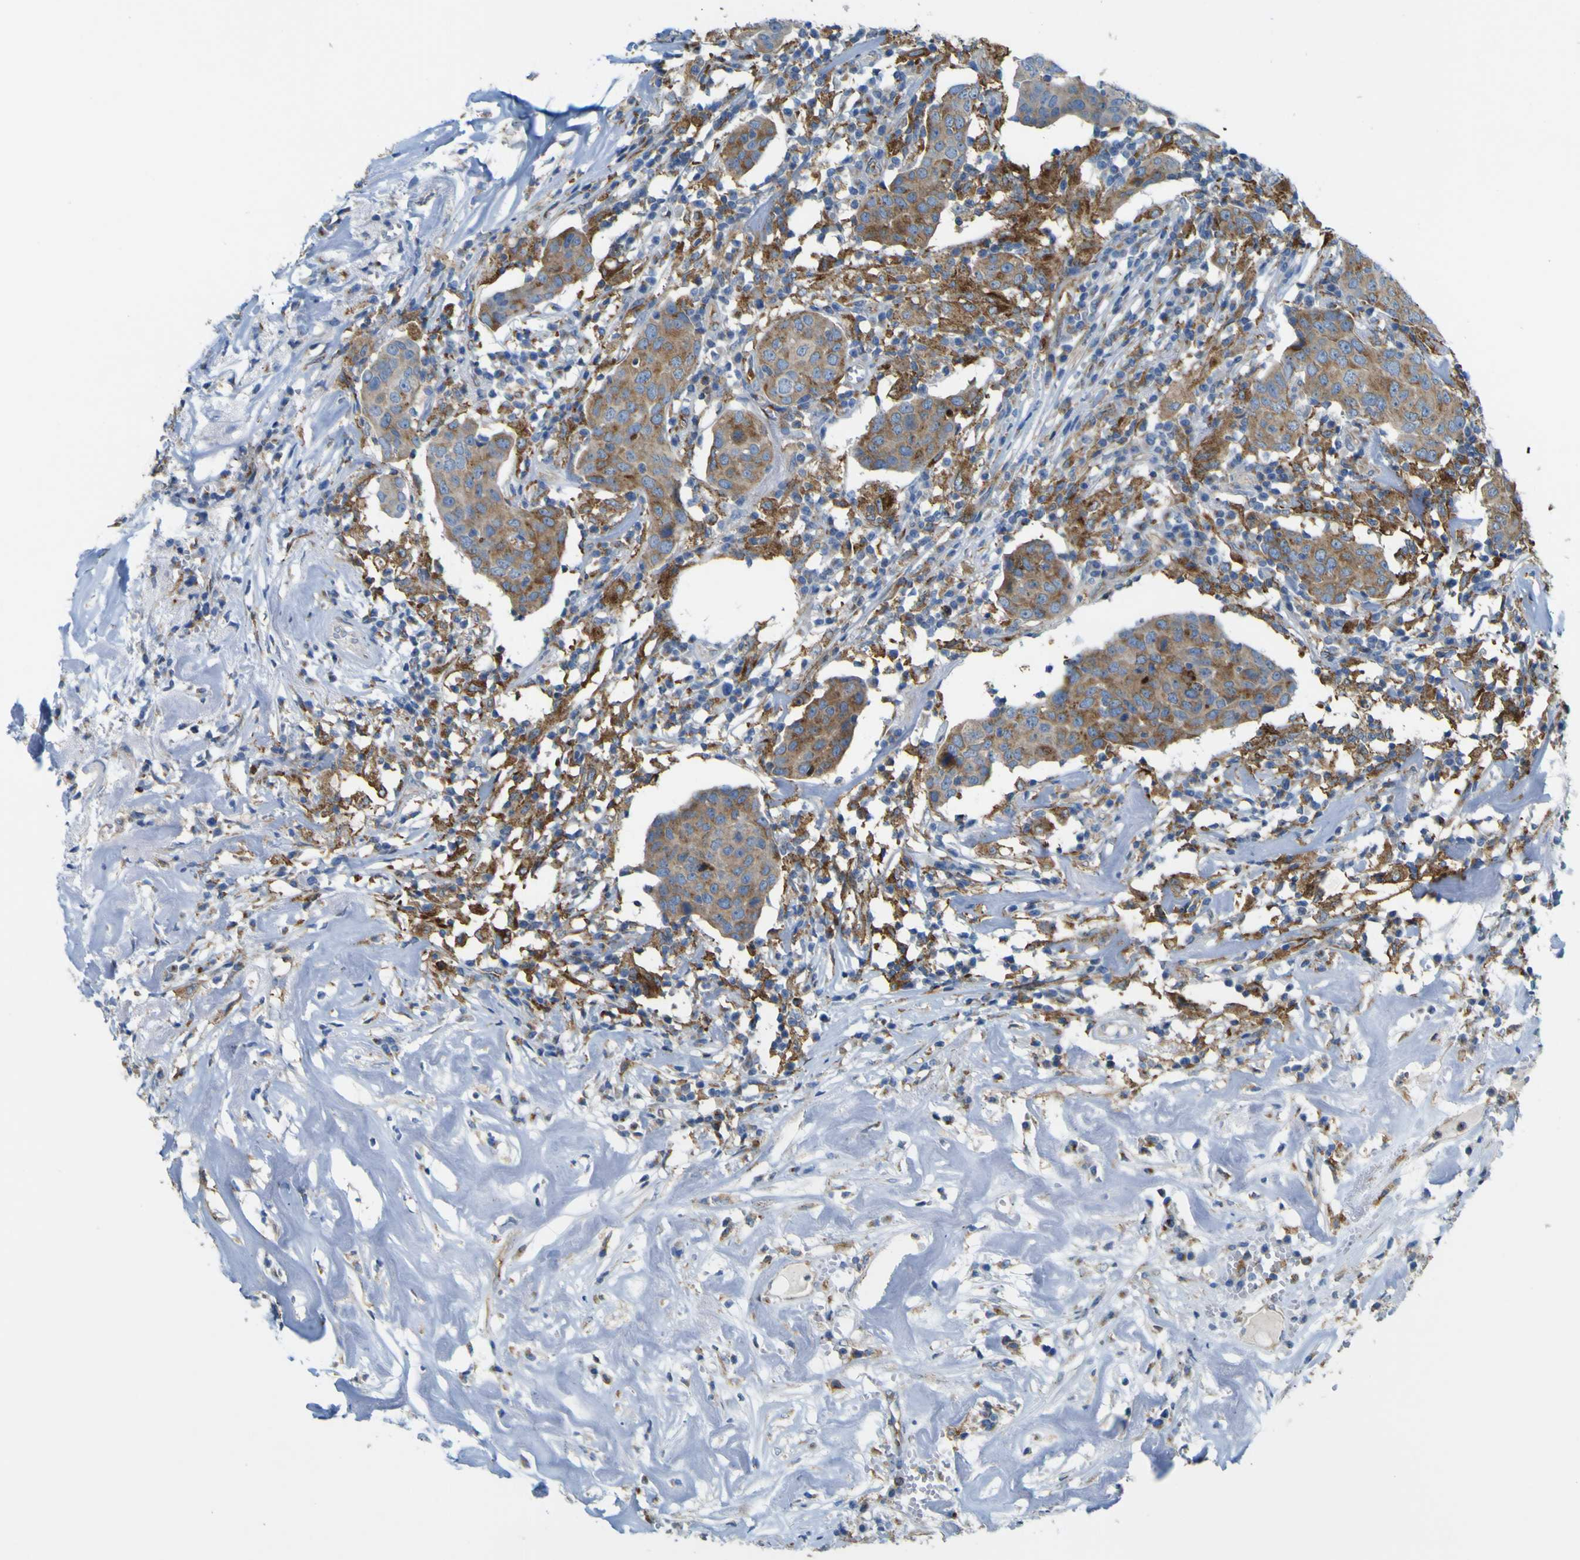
{"staining": {"intensity": "moderate", "quantity": ">75%", "location": "cytoplasmic/membranous"}, "tissue": "head and neck cancer", "cell_type": "Tumor cells", "image_type": "cancer", "snomed": [{"axis": "morphology", "description": "Adenocarcinoma, NOS"}, {"axis": "topography", "description": "Salivary gland"}, {"axis": "topography", "description": "Head-Neck"}], "caption": "DAB immunohistochemical staining of human head and neck cancer (adenocarcinoma) exhibits moderate cytoplasmic/membranous protein staining in approximately >75% of tumor cells. (brown staining indicates protein expression, while blue staining denotes nuclei).", "gene": "IGF2R", "patient": {"sex": "female", "age": 65}}